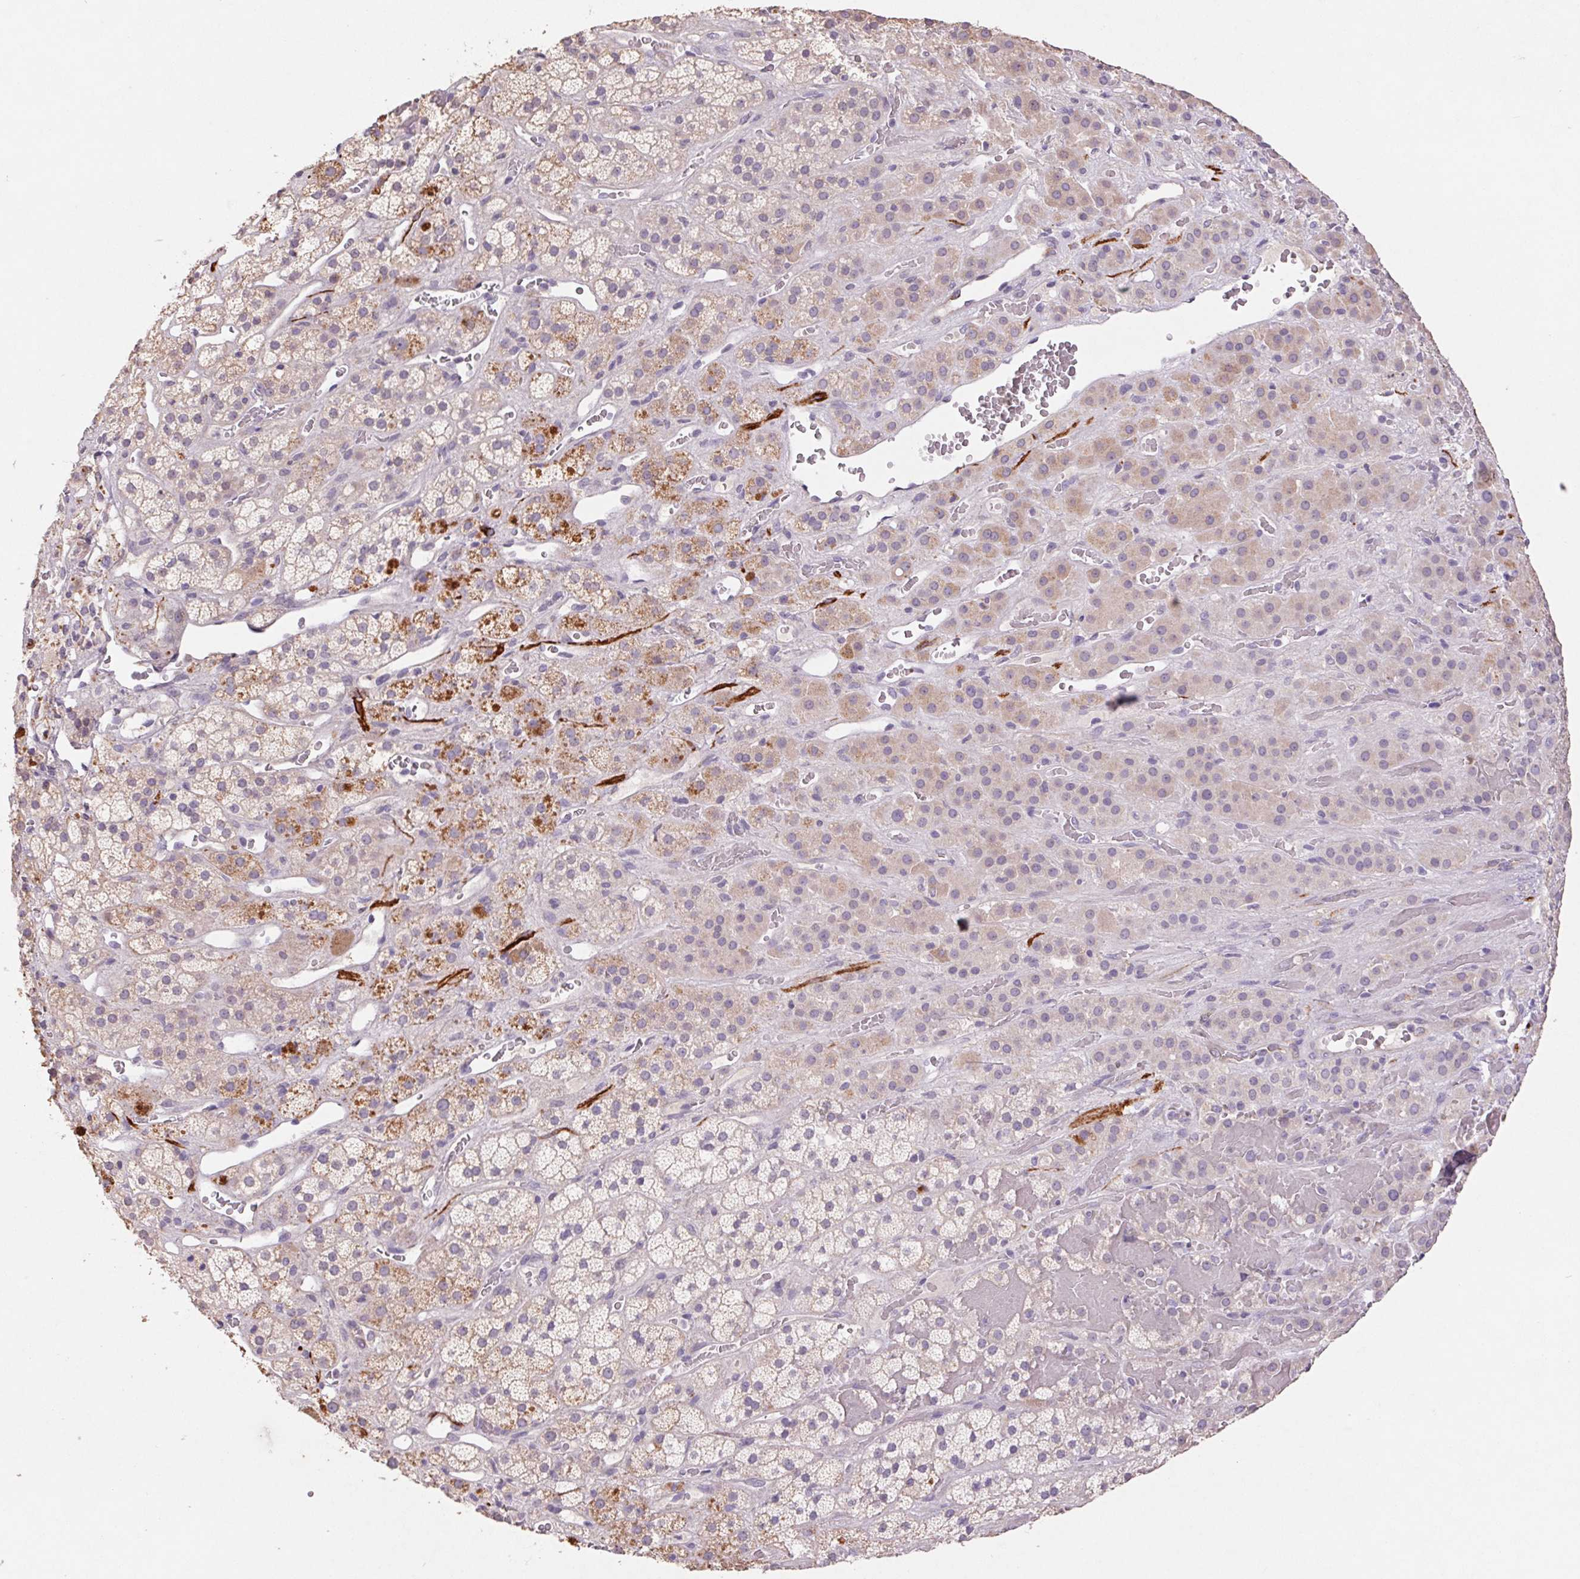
{"staining": {"intensity": "moderate", "quantity": "<25%", "location": "cytoplasmic/membranous"}, "tissue": "adrenal gland", "cell_type": "Glandular cells", "image_type": "normal", "snomed": [{"axis": "morphology", "description": "Normal tissue, NOS"}, {"axis": "topography", "description": "Adrenal gland"}], "caption": "DAB immunohistochemical staining of normal adrenal gland reveals moderate cytoplasmic/membranous protein staining in about <25% of glandular cells.", "gene": "GRM2", "patient": {"sex": "male", "age": 57}}